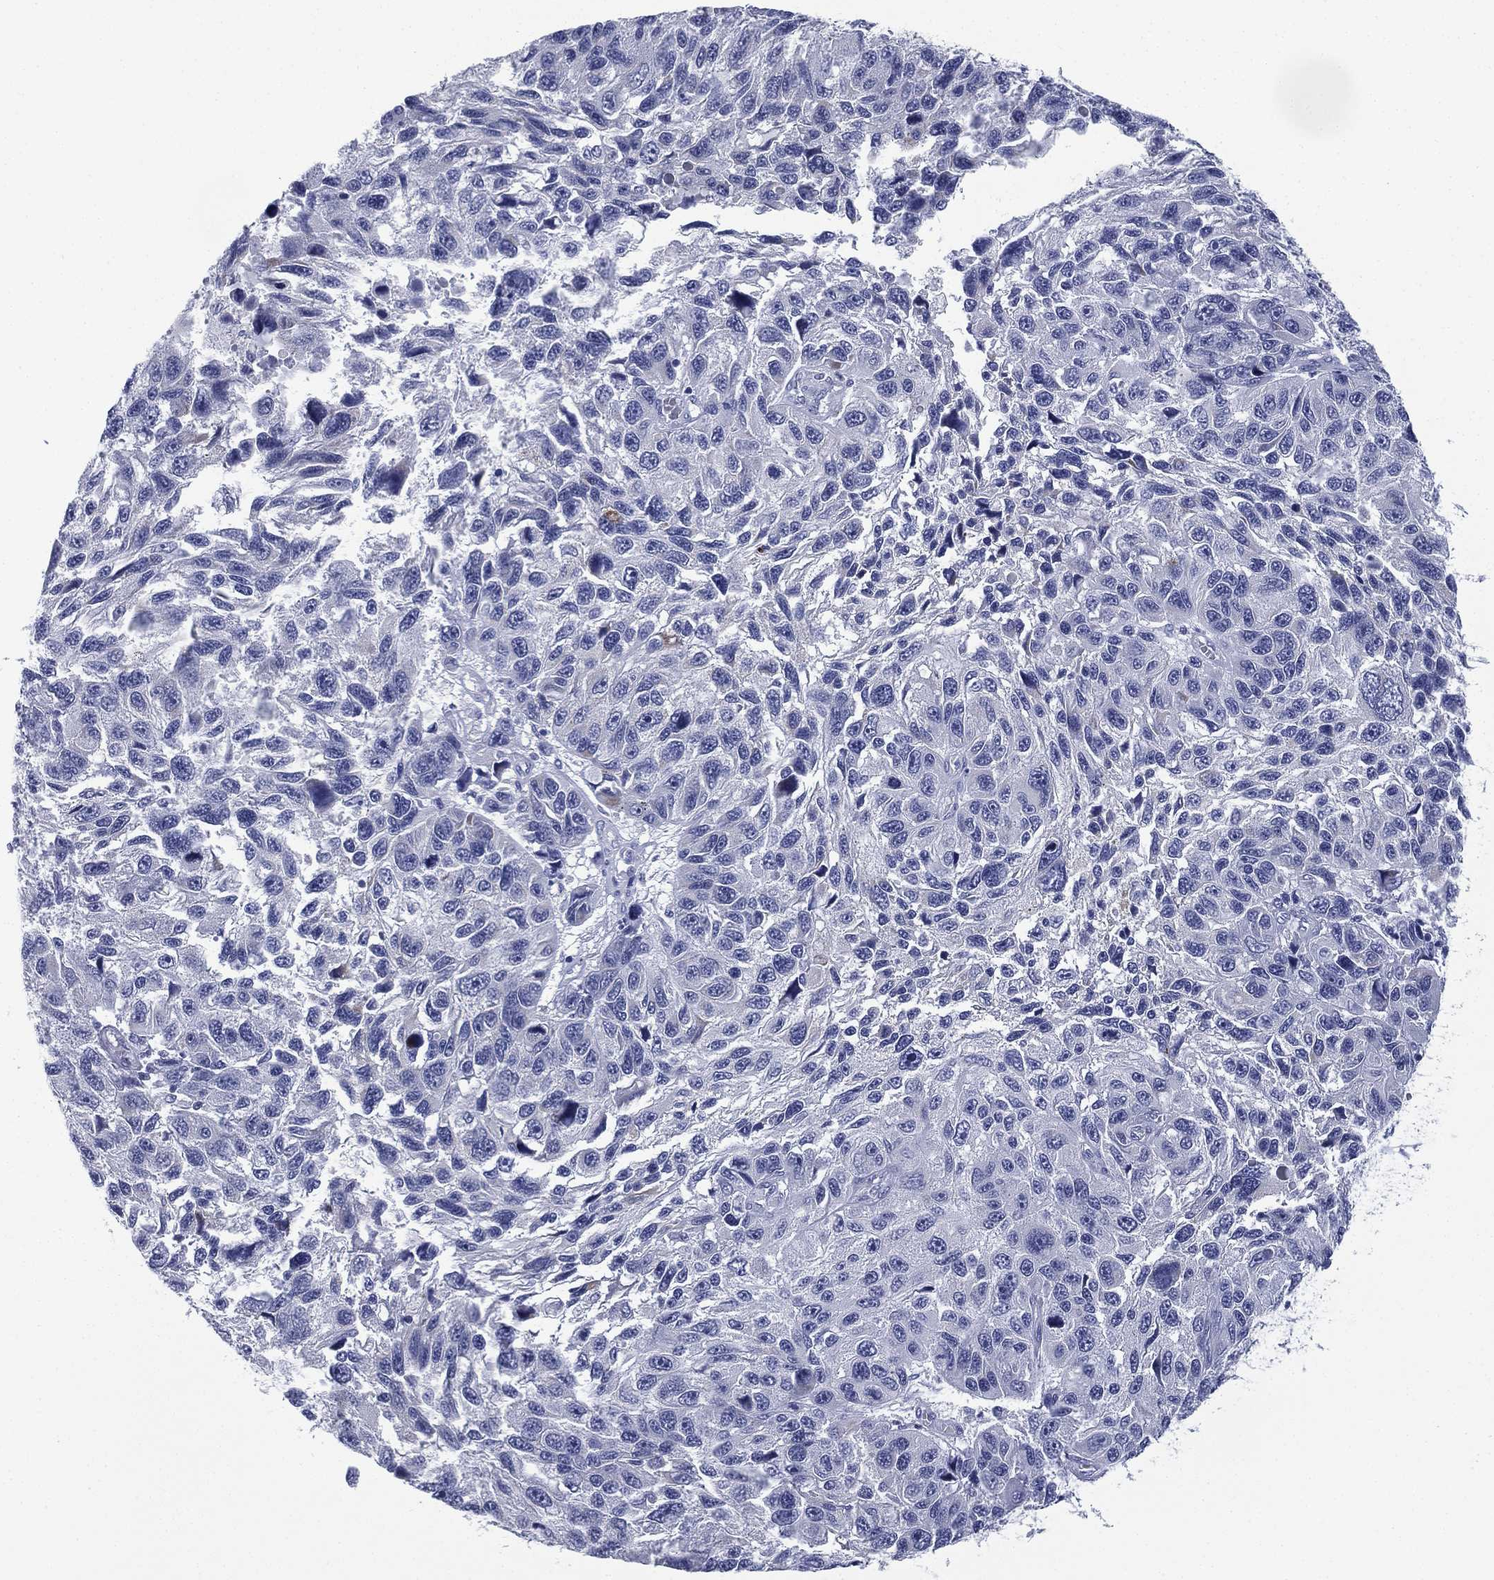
{"staining": {"intensity": "negative", "quantity": "none", "location": "none"}, "tissue": "melanoma", "cell_type": "Tumor cells", "image_type": "cancer", "snomed": [{"axis": "morphology", "description": "Malignant melanoma, NOS"}, {"axis": "topography", "description": "Skin"}], "caption": "A micrograph of malignant melanoma stained for a protein reveals no brown staining in tumor cells.", "gene": "FCER2", "patient": {"sex": "male", "age": 53}}